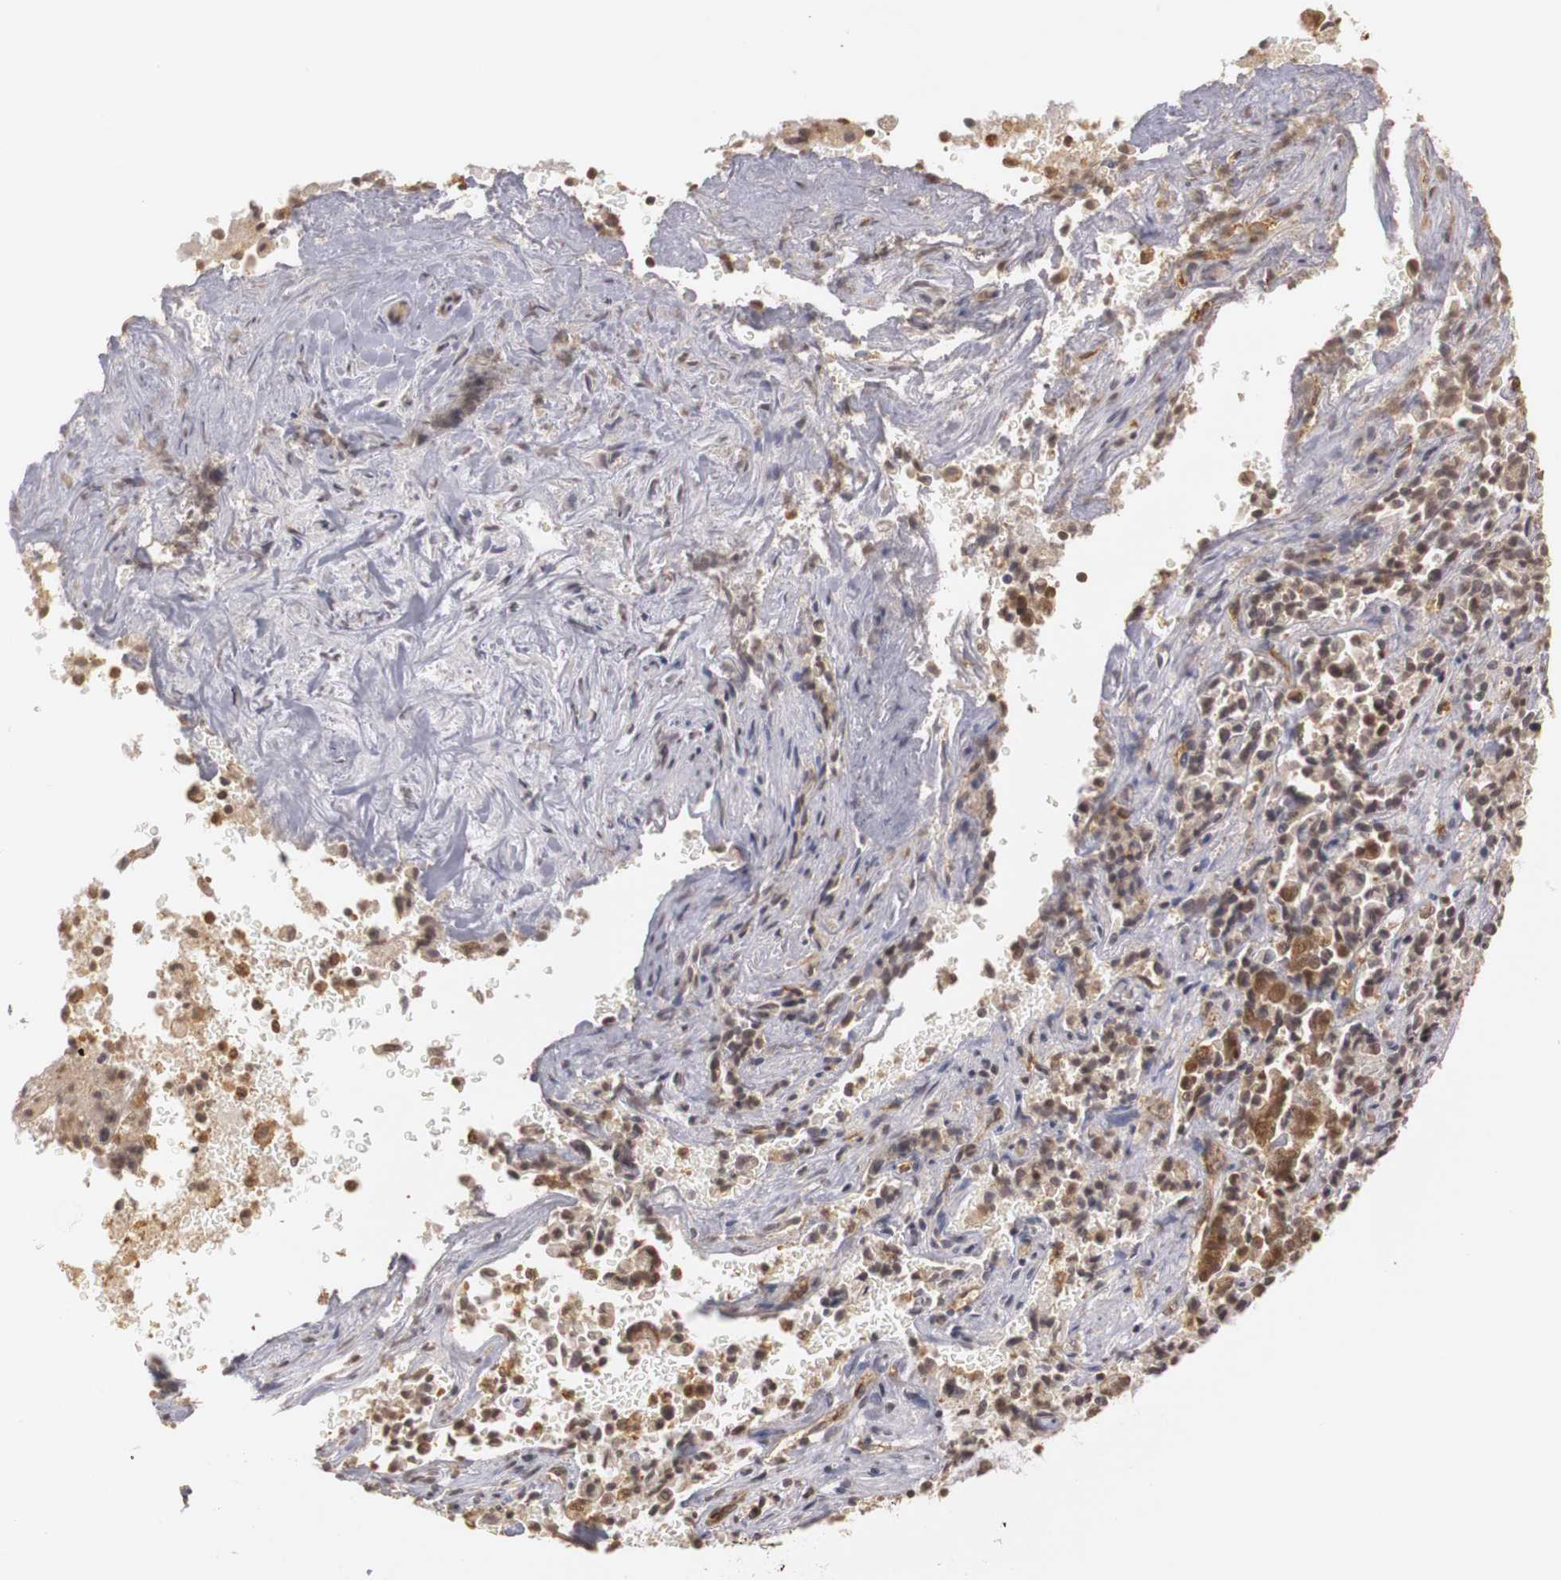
{"staining": {"intensity": "moderate", "quantity": ">75%", "location": "cytoplasmic/membranous,nuclear"}, "tissue": "liver cancer", "cell_type": "Tumor cells", "image_type": "cancer", "snomed": [{"axis": "morphology", "description": "Cholangiocarcinoma"}, {"axis": "topography", "description": "Liver"}], "caption": "Protein expression by IHC shows moderate cytoplasmic/membranous and nuclear expression in approximately >75% of tumor cells in liver cancer (cholangiocarcinoma).", "gene": "PLEKHA1", "patient": {"sex": "male", "age": 57}}